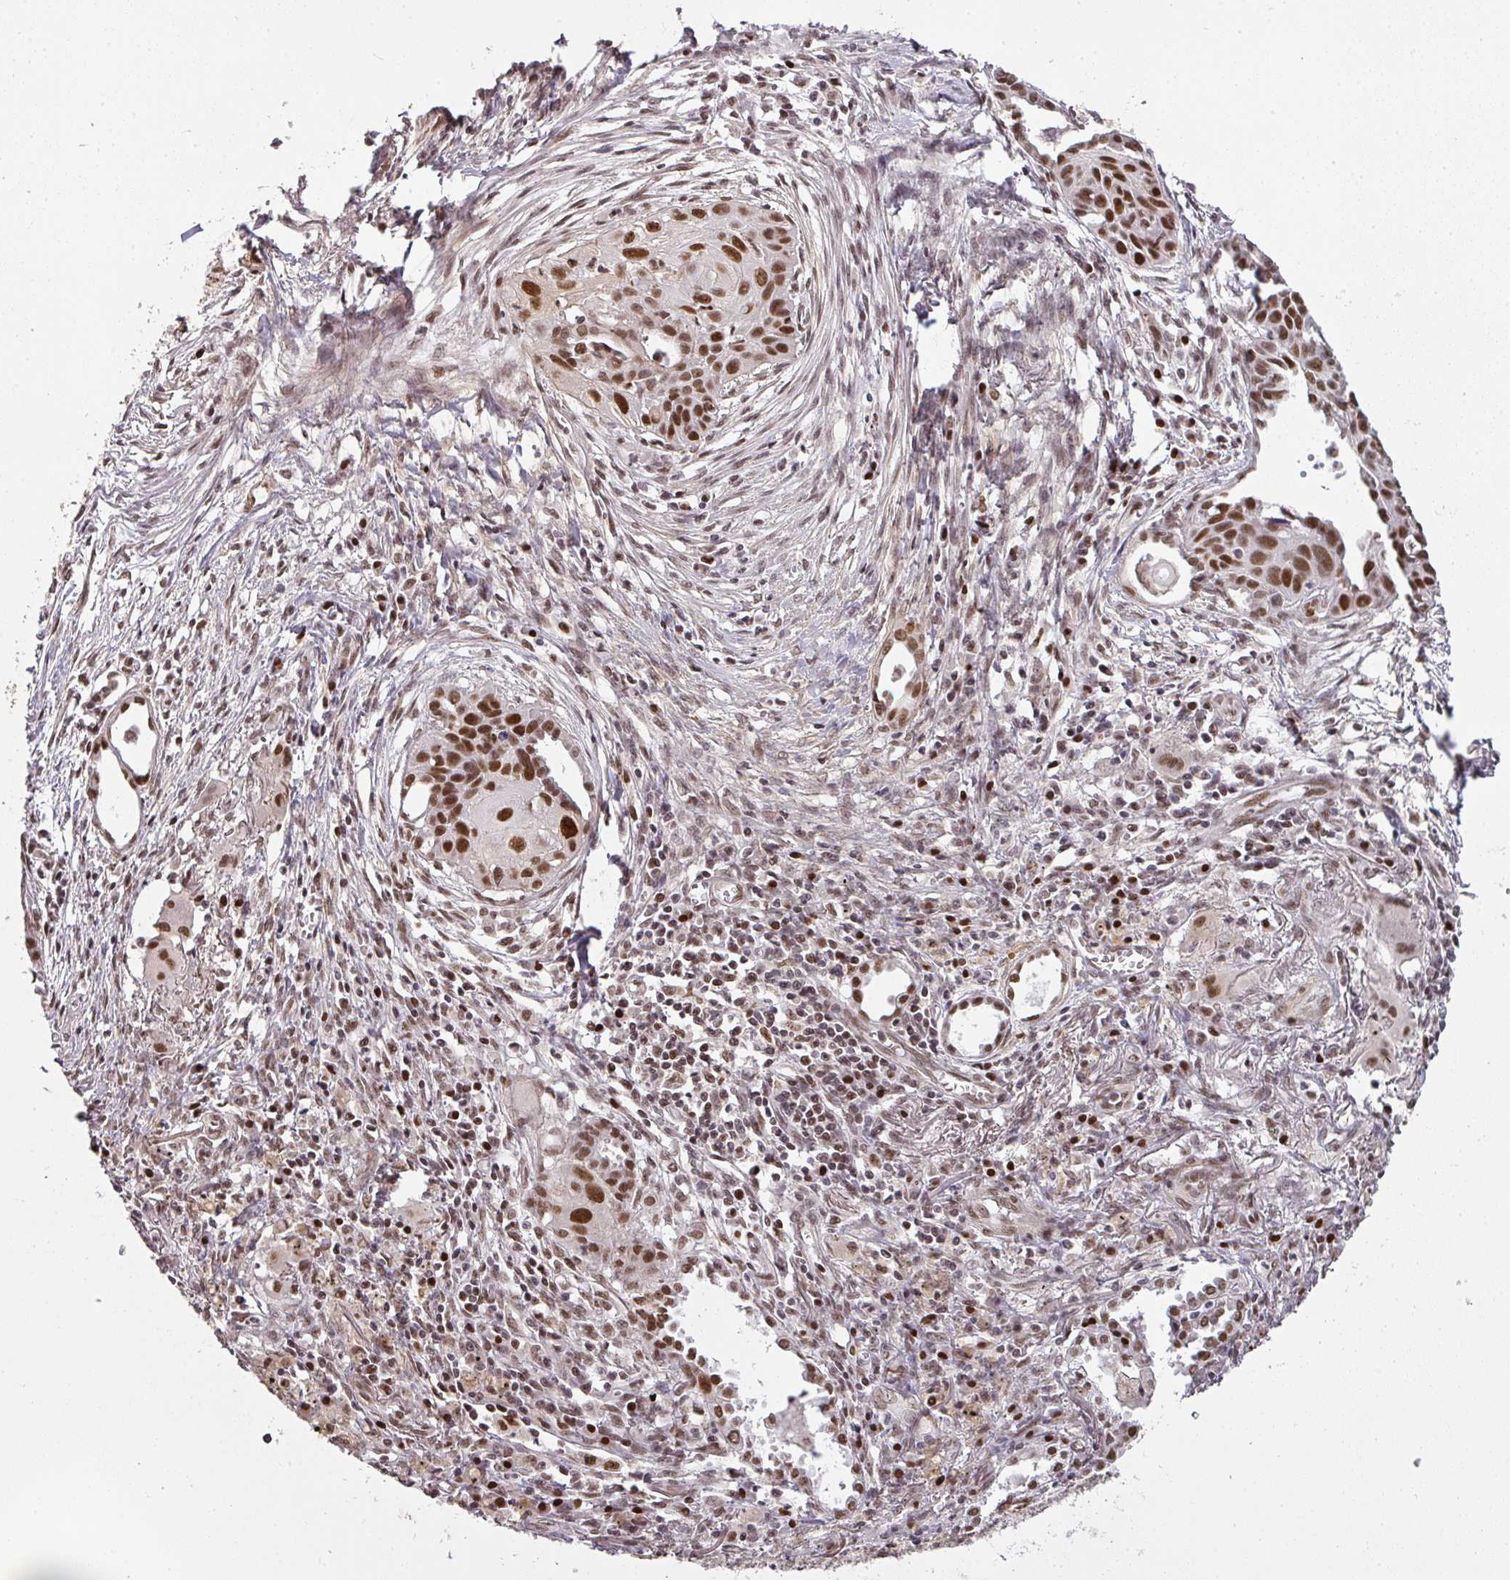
{"staining": {"intensity": "strong", "quantity": ">75%", "location": "nuclear"}, "tissue": "lung cancer", "cell_type": "Tumor cells", "image_type": "cancer", "snomed": [{"axis": "morphology", "description": "Squamous cell carcinoma, NOS"}, {"axis": "topography", "description": "Lung"}], "caption": "An immunohistochemistry (IHC) photomicrograph of neoplastic tissue is shown. Protein staining in brown shows strong nuclear positivity in lung cancer (squamous cell carcinoma) within tumor cells. The protein is stained brown, and the nuclei are stained in blue (DAB (3,3'-diaminobenzidine) IHC with brightfield microscopy, high magnification).", "gene": "GPRIN2", "patient": {"sex": "male", "age": 71}}